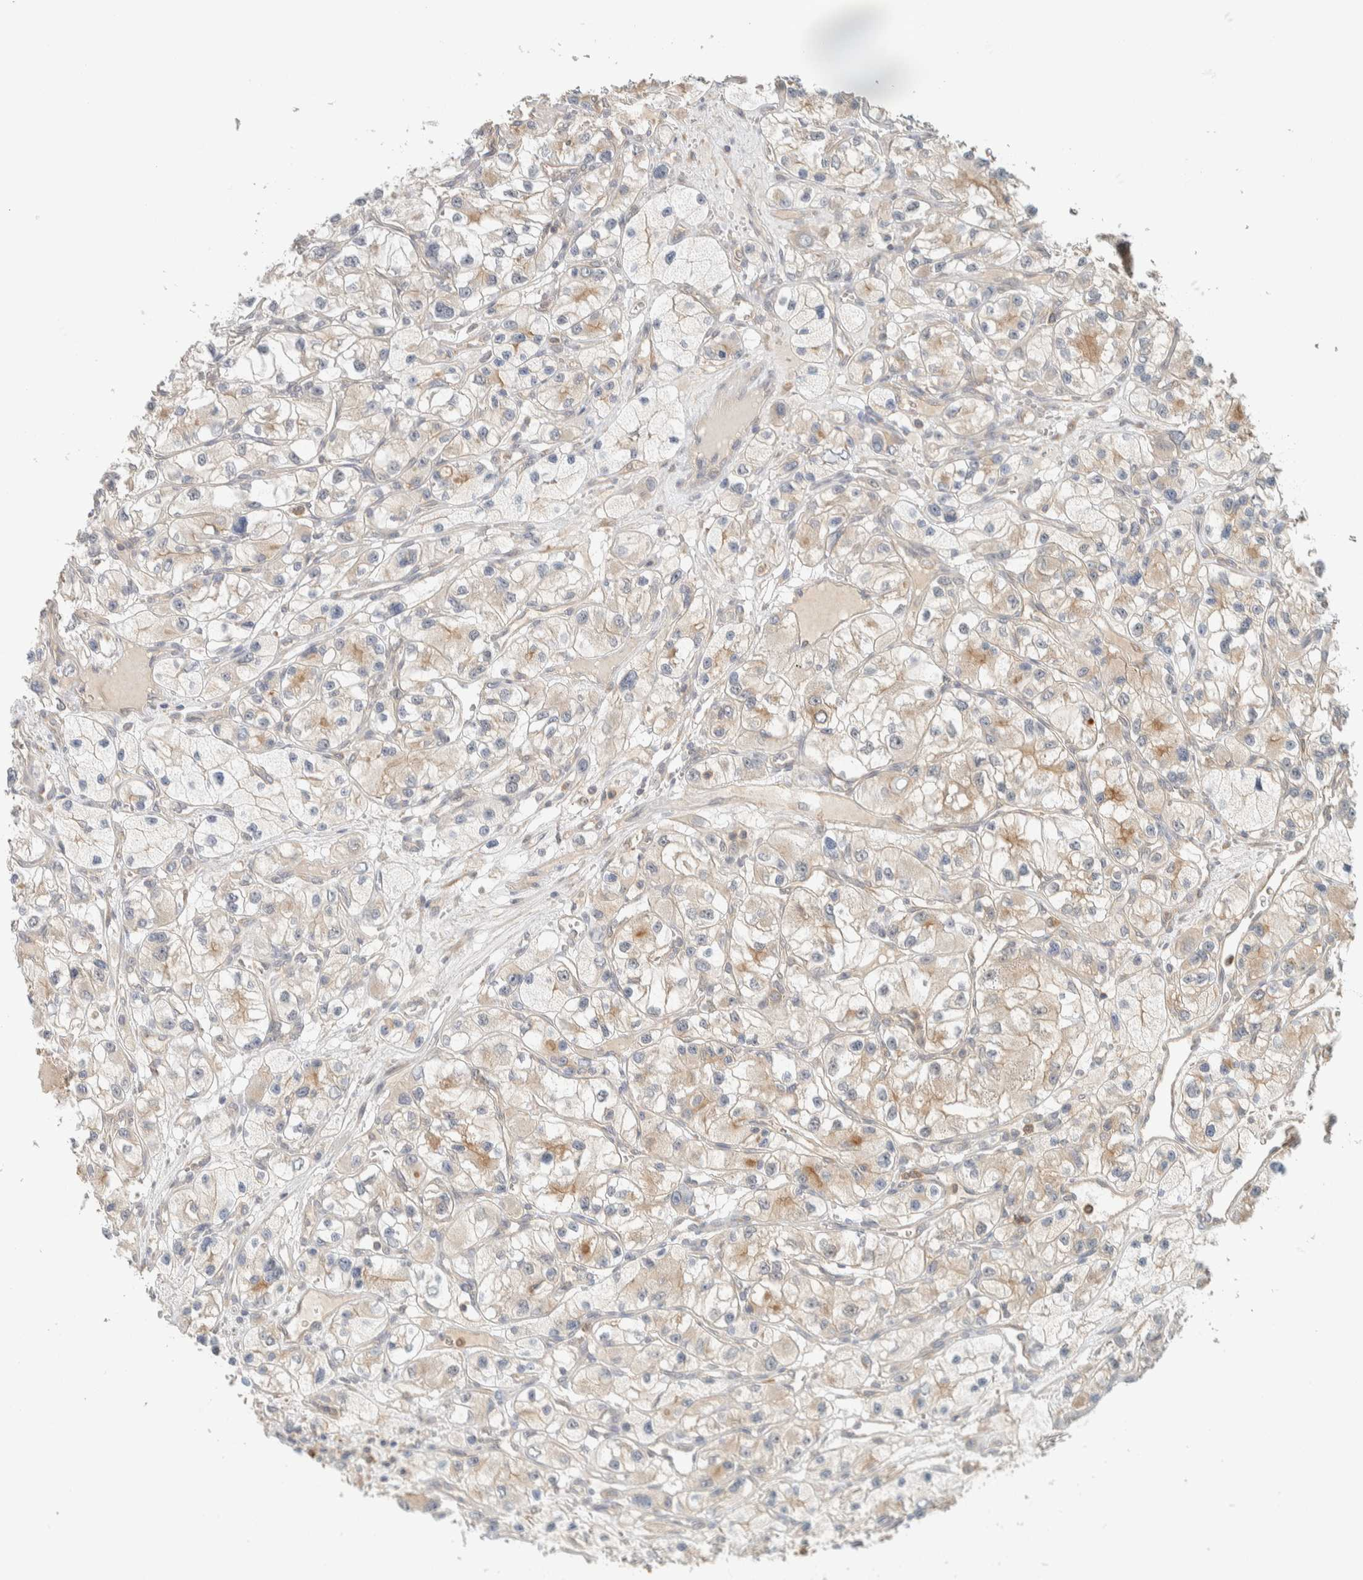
{"staining": {"intensity": "weak", "quantity": "25%-75%", "location": "cytoplasmic/membranous"}, "tissue": "renal cancer", "cell_type": "Tumor cells", "image_type": "cancer", "snomed": [{"axis": "morphology", "description": "Adenocarcinoma, NOS"}, {"axis": "topography", "description": "Kidney"}], "caption": "The micrograph reveals staining of renal adenocarcinoma, revealing weak cytoplasmic/membranous protein staining (brown color) within tumor cells.", "gene": "RAB11FIP1", "patient": {"sex": "female", "age": 57}}